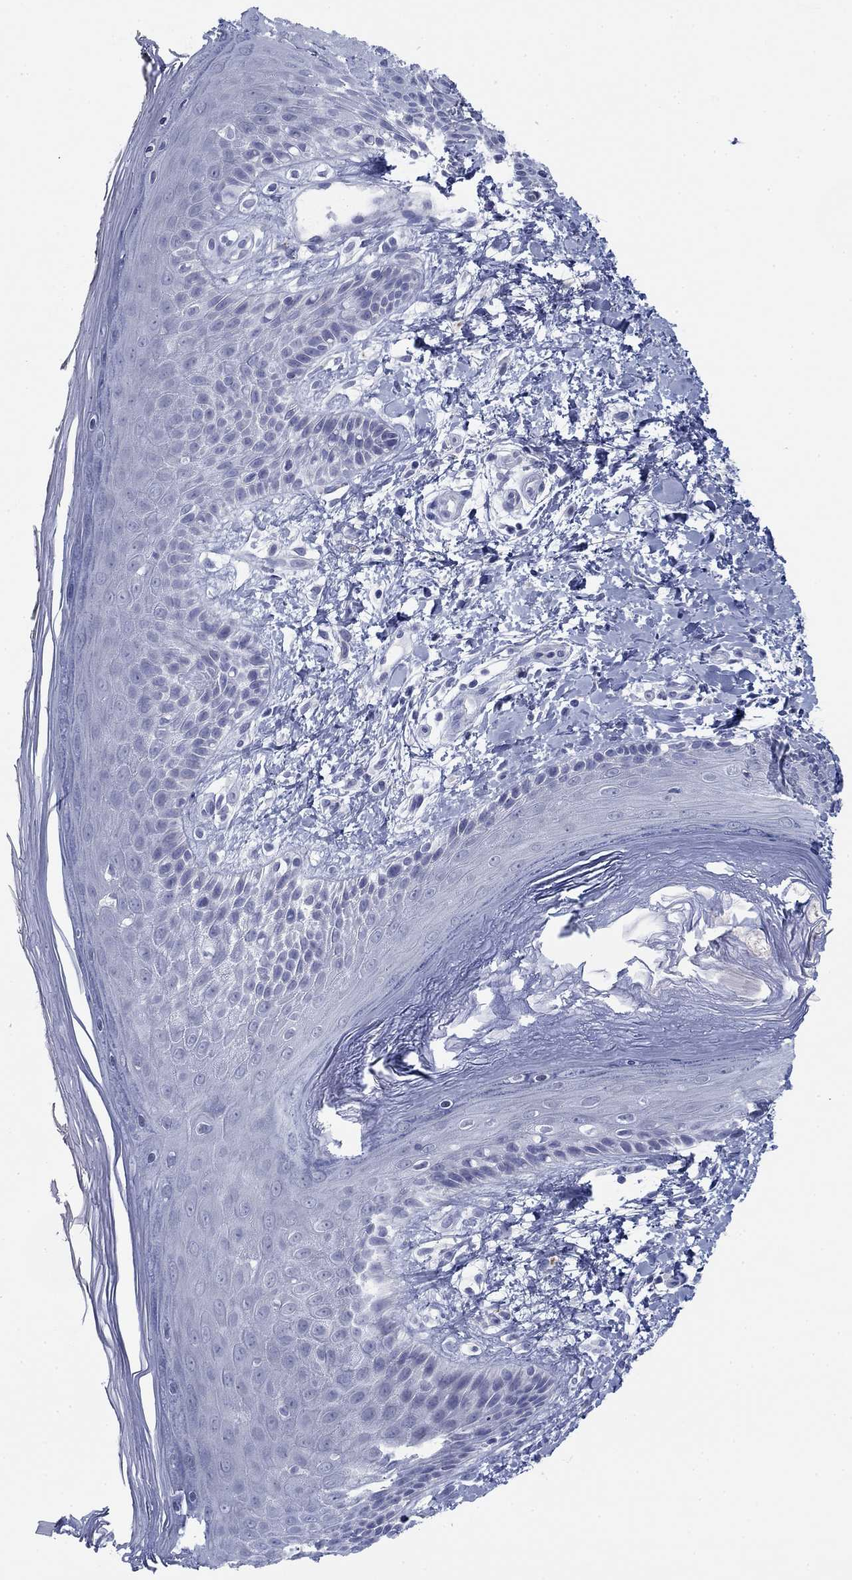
{"staining": {"intensity": "negative", "quantity": "none", "location": "none"}, "tissue": "skin", "cell_type": "Epidermal cells", "image_type": "normal", "snomed": [{"axis": "morphology", "description": "Normal tissue, NOS"}, {"axis": "topography", "description": "Anal"}], "caption": "DAB immunohistochemical staining of unremarkable human skin shows no significant expression in epidermal cells. The staining was performed using DAB to visualize the protein expression in brown, while the nuclei were stained in blue with hematoxylin (Magnification: 20x).", "gene": "DNAL1", "patient": {"sex": "male", "age": 36}}